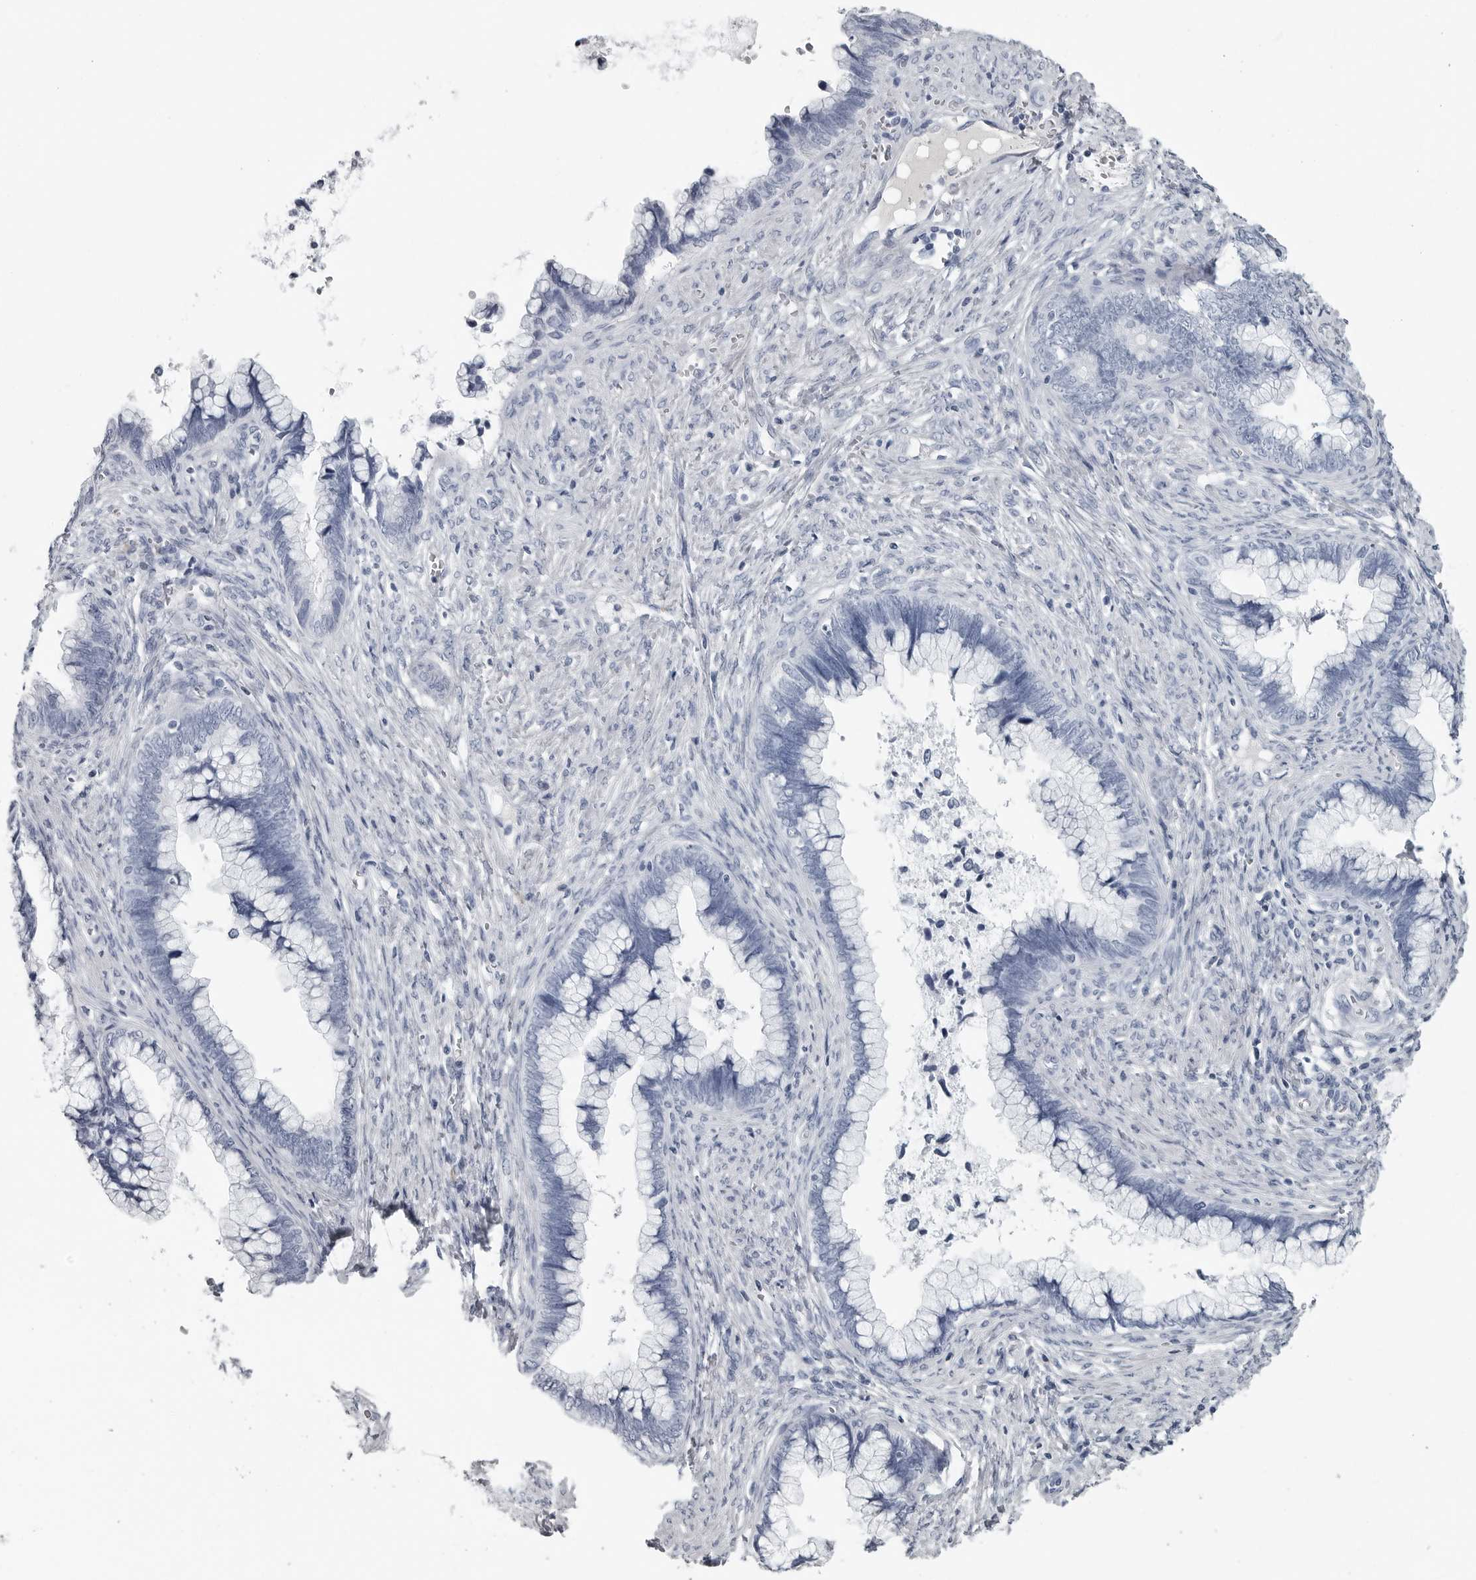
{"staining": {"intensity": "negative", "quantity": "none", "location": "none"}, "tissue": "cervical cancer", "cell_type": "Tumor cells", "image_type": "cancer", "snomed": [{"axis": "morphology", "description": "Adenocarcinoma, NOS"}, {"axis": "topography", "description": "Cervix"}], "caption": "Protein analysis of adenocarcinoma (cervical) shows no significant staining in tumor cells.", "gene": "AMPD1", "patient": {"sex": "female", "age": 44}}